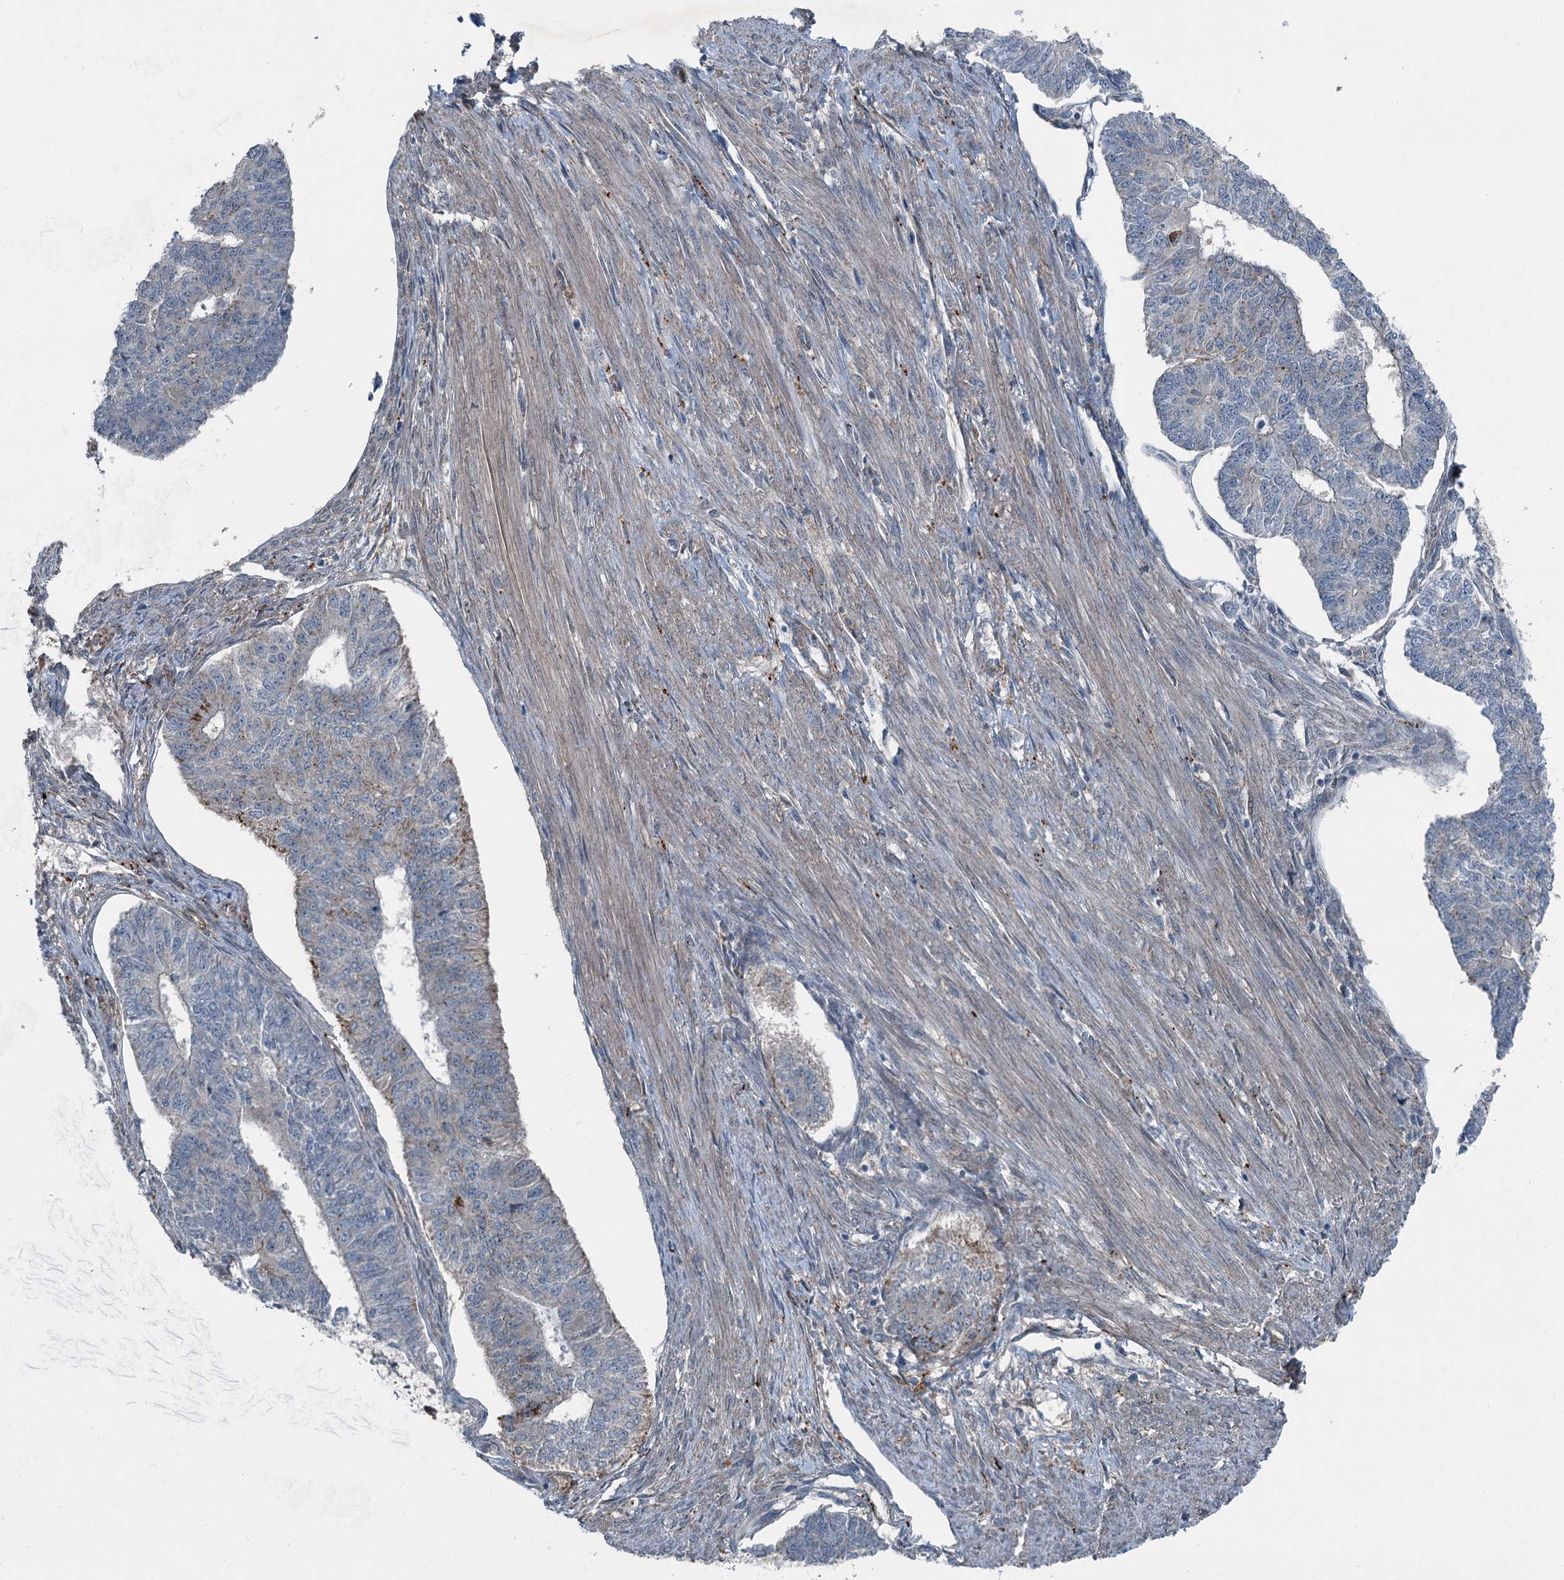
{"staining": {"intensity": "moderate", "quantity": "<25%", "location": "cytoplasmic/membranous"}, "tissue": "endometrial cancer", "cell_type": "Tumor cells", "image_type": "cancer", "snomed": [{"axis": "morphology", "description": "Adenocarcinoma, NOS"}, {"axis": "topography", "description": "Endometrium"}], "caption": "An IHC histopathology image of neoplastic tissue is shown. Protein staining in brown shows moderate cytoplasmic/membranous positivity in endometrial cancer (adenocarcinoma) within tumor cells. Nuclei are stained in blue.", "gene": "AXL", "patient": {"sex": "female", "age": 32}}